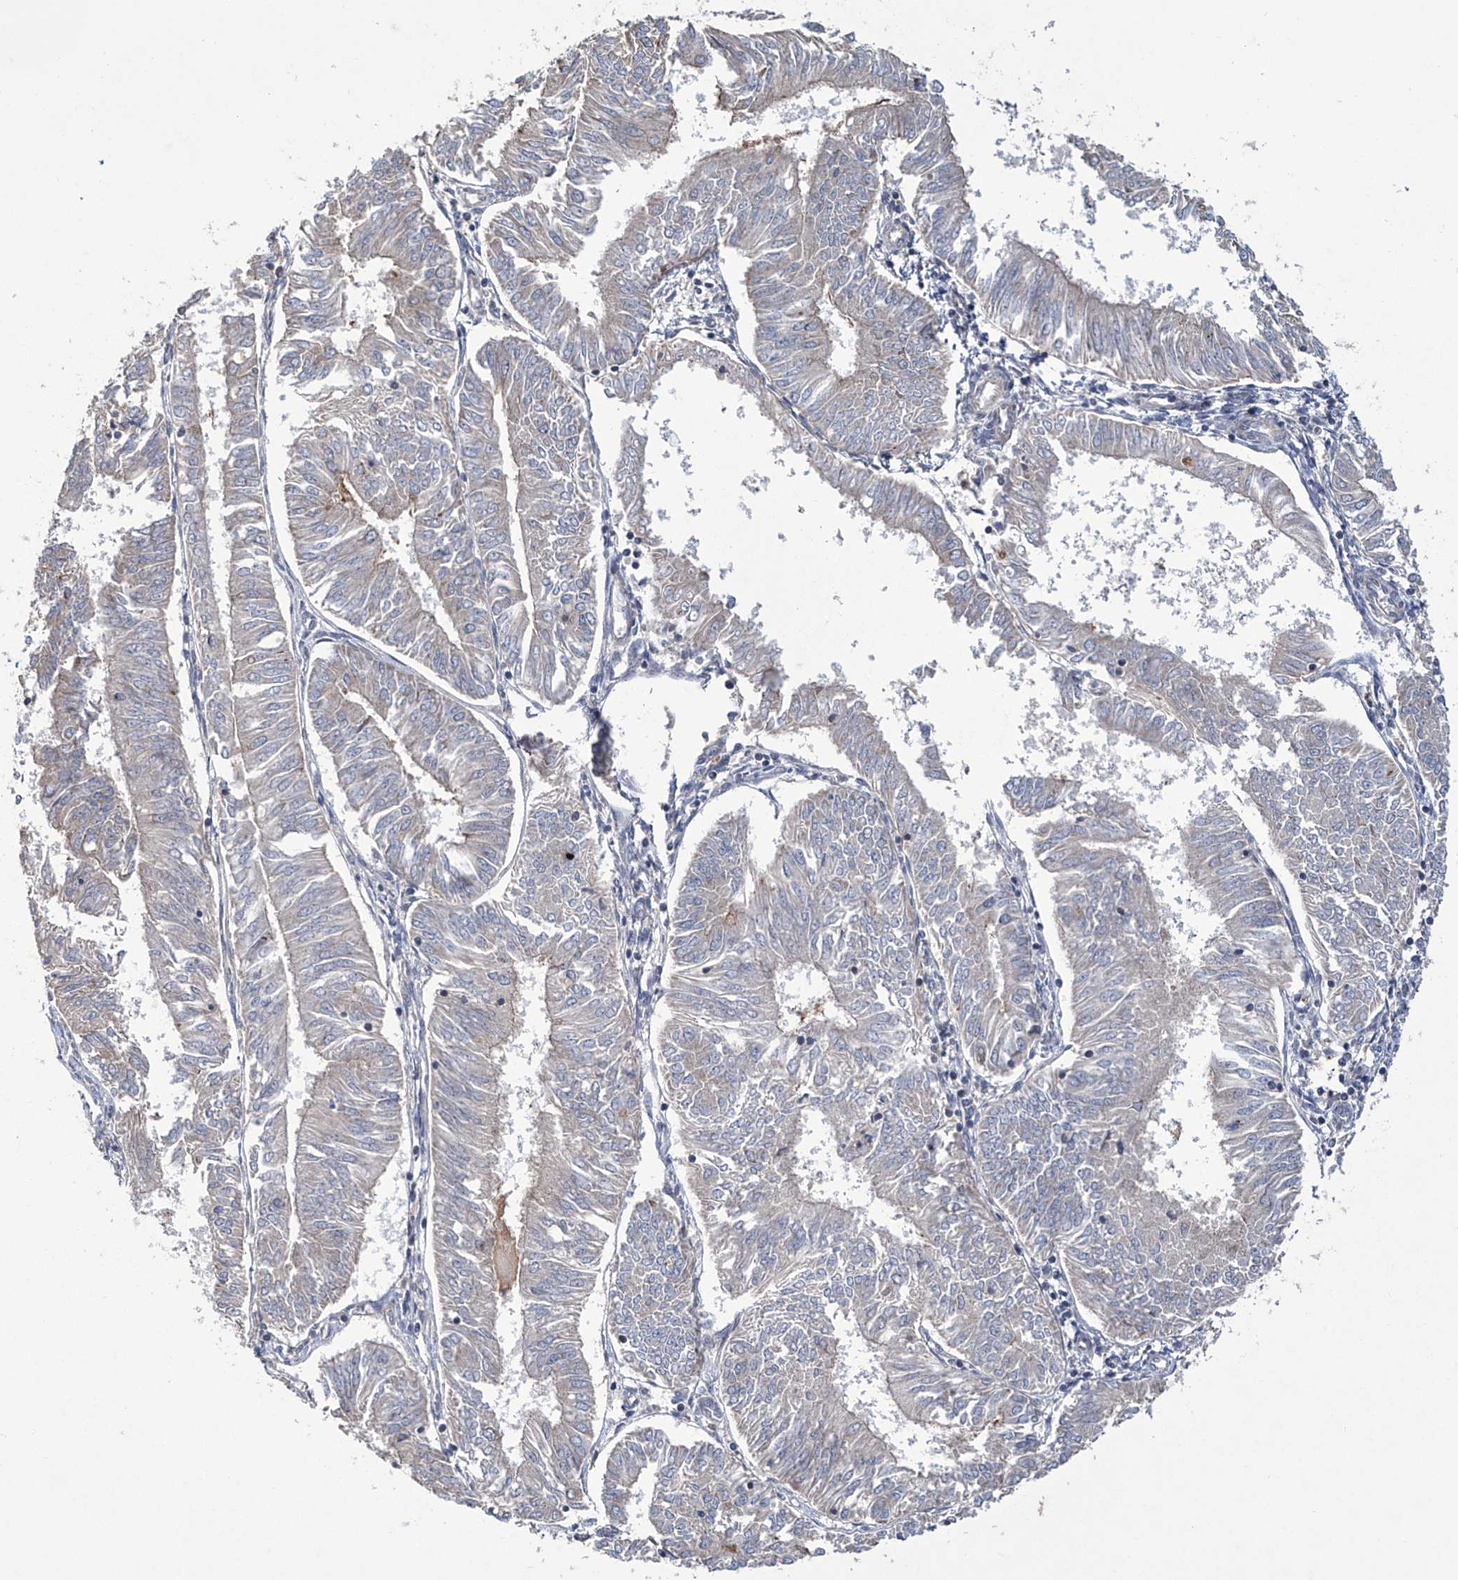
{"staining": {"intensity": "weak", "quantity": "<25%", "location": "cytoplasmic/membranous"}, "tissue": "endometrial cancer", "cell_type": "Tumor cells", "image_type": "cancer", "snomed": [{"axis": "morphology", "description": "Adenocarcinoma, NOS"}, {"axis": "topography", "description": "Endometrium"}], "caption": "An IHC histopathology image of adenocarcinoma (endometrial) is shown. There is no staining in tumor cells of adenocarcinoma (endometrial). (DAB immunohistochemistry (IHC) visualized using brightfield microscopy, high magnification).", "gene": "TRIM60", "patient": {"sex": "female", "age": 58}}